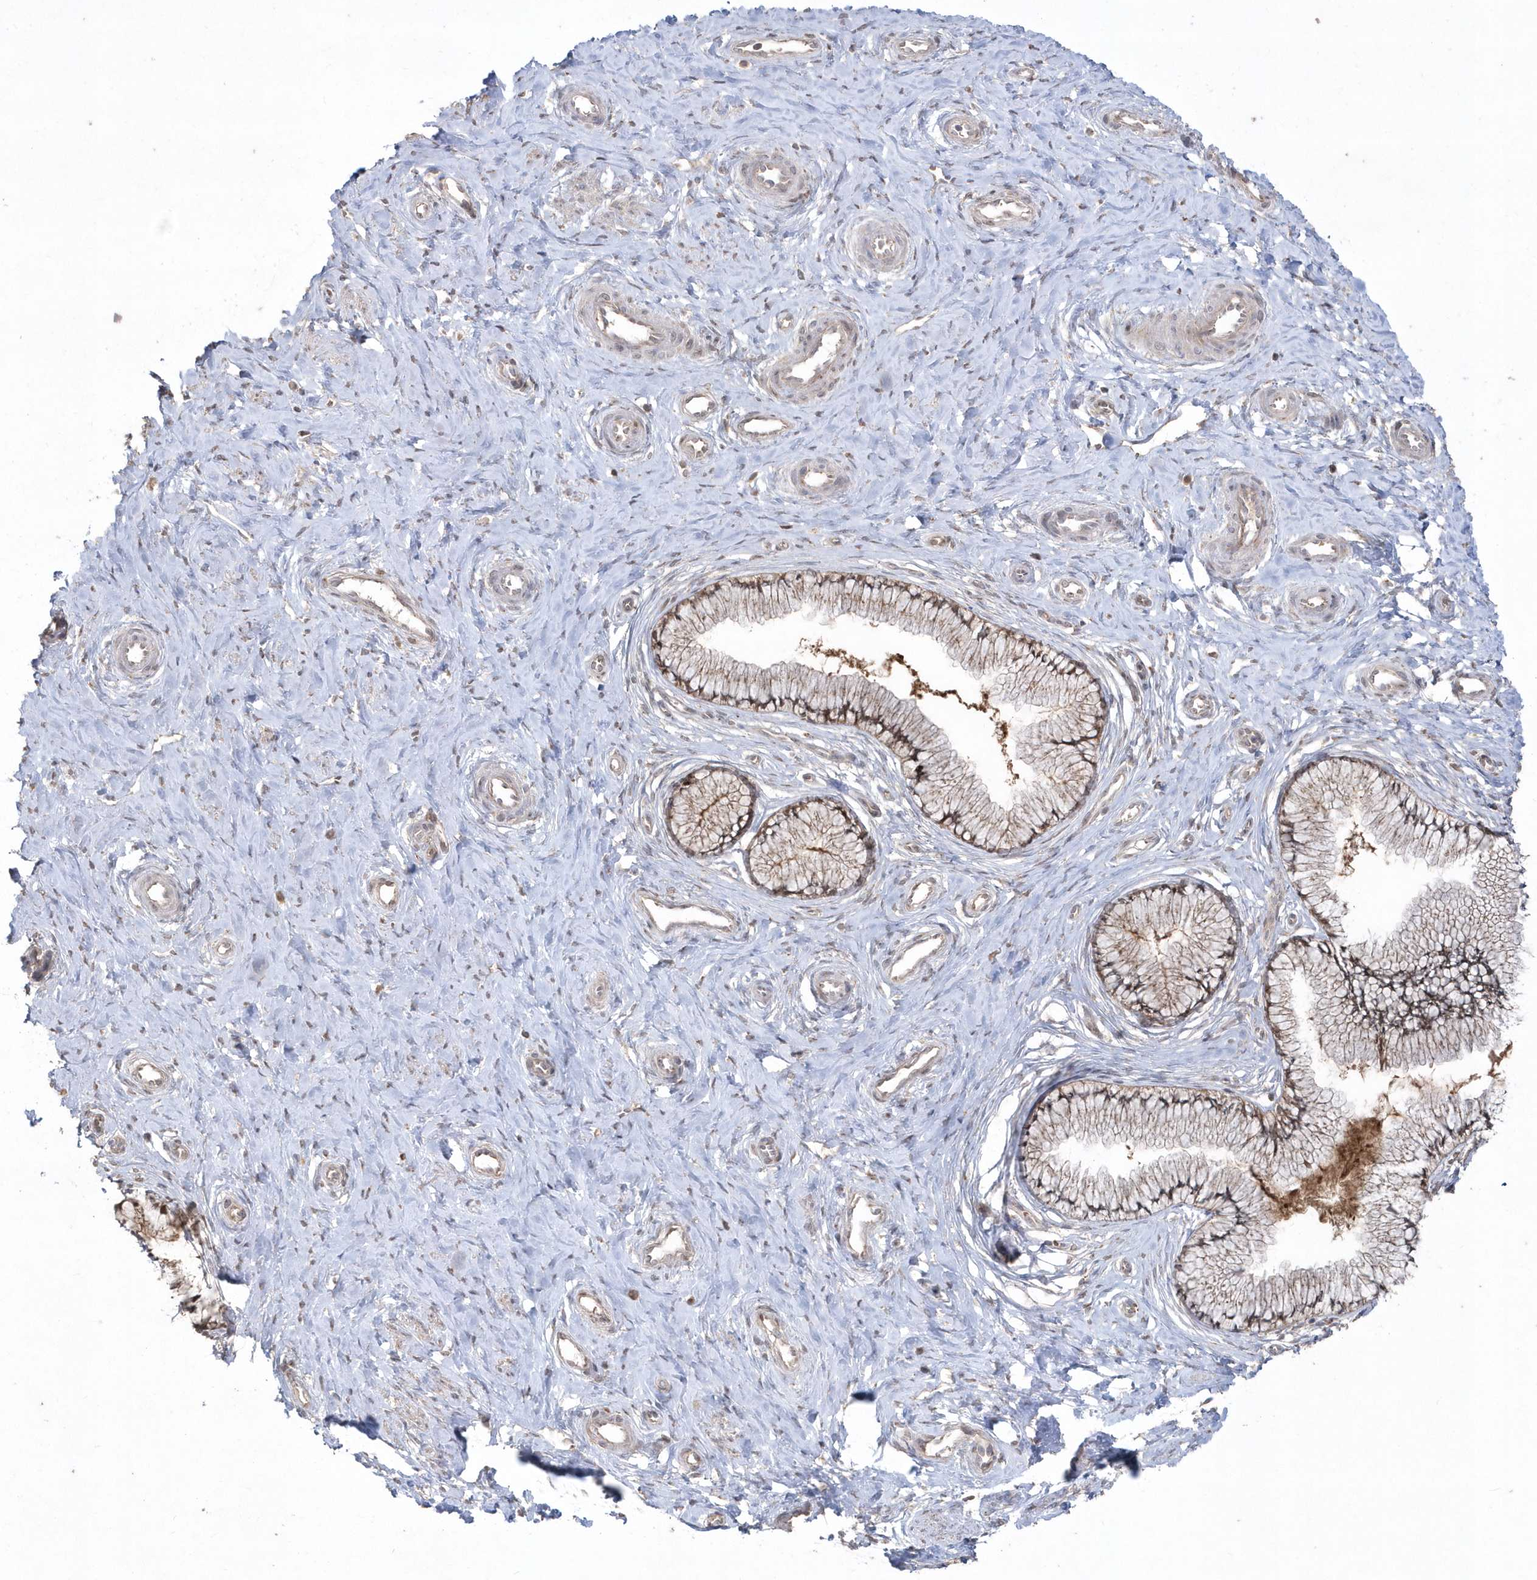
{"staining": {"intensity": "moderate", "quantity": "25%-75%", "location": "cytoplasmic/membranous"}, "tissue": "cervix", "cell_type": "Glandular cells", "image_type": "normal", "snomed": [{"axis": "morphology", "description": "Normal tissue, NOS"}, {"axis": "topography", "description": "Cervix"}], "caption": "This is a photomicrograph of IHC staining of unremarkable cervix, which shows moderate expression in the cytoplasmic/membranous of glandular cells.", "gene": "GEMIN6", "patient": {"sex": "female", "age": 36}}